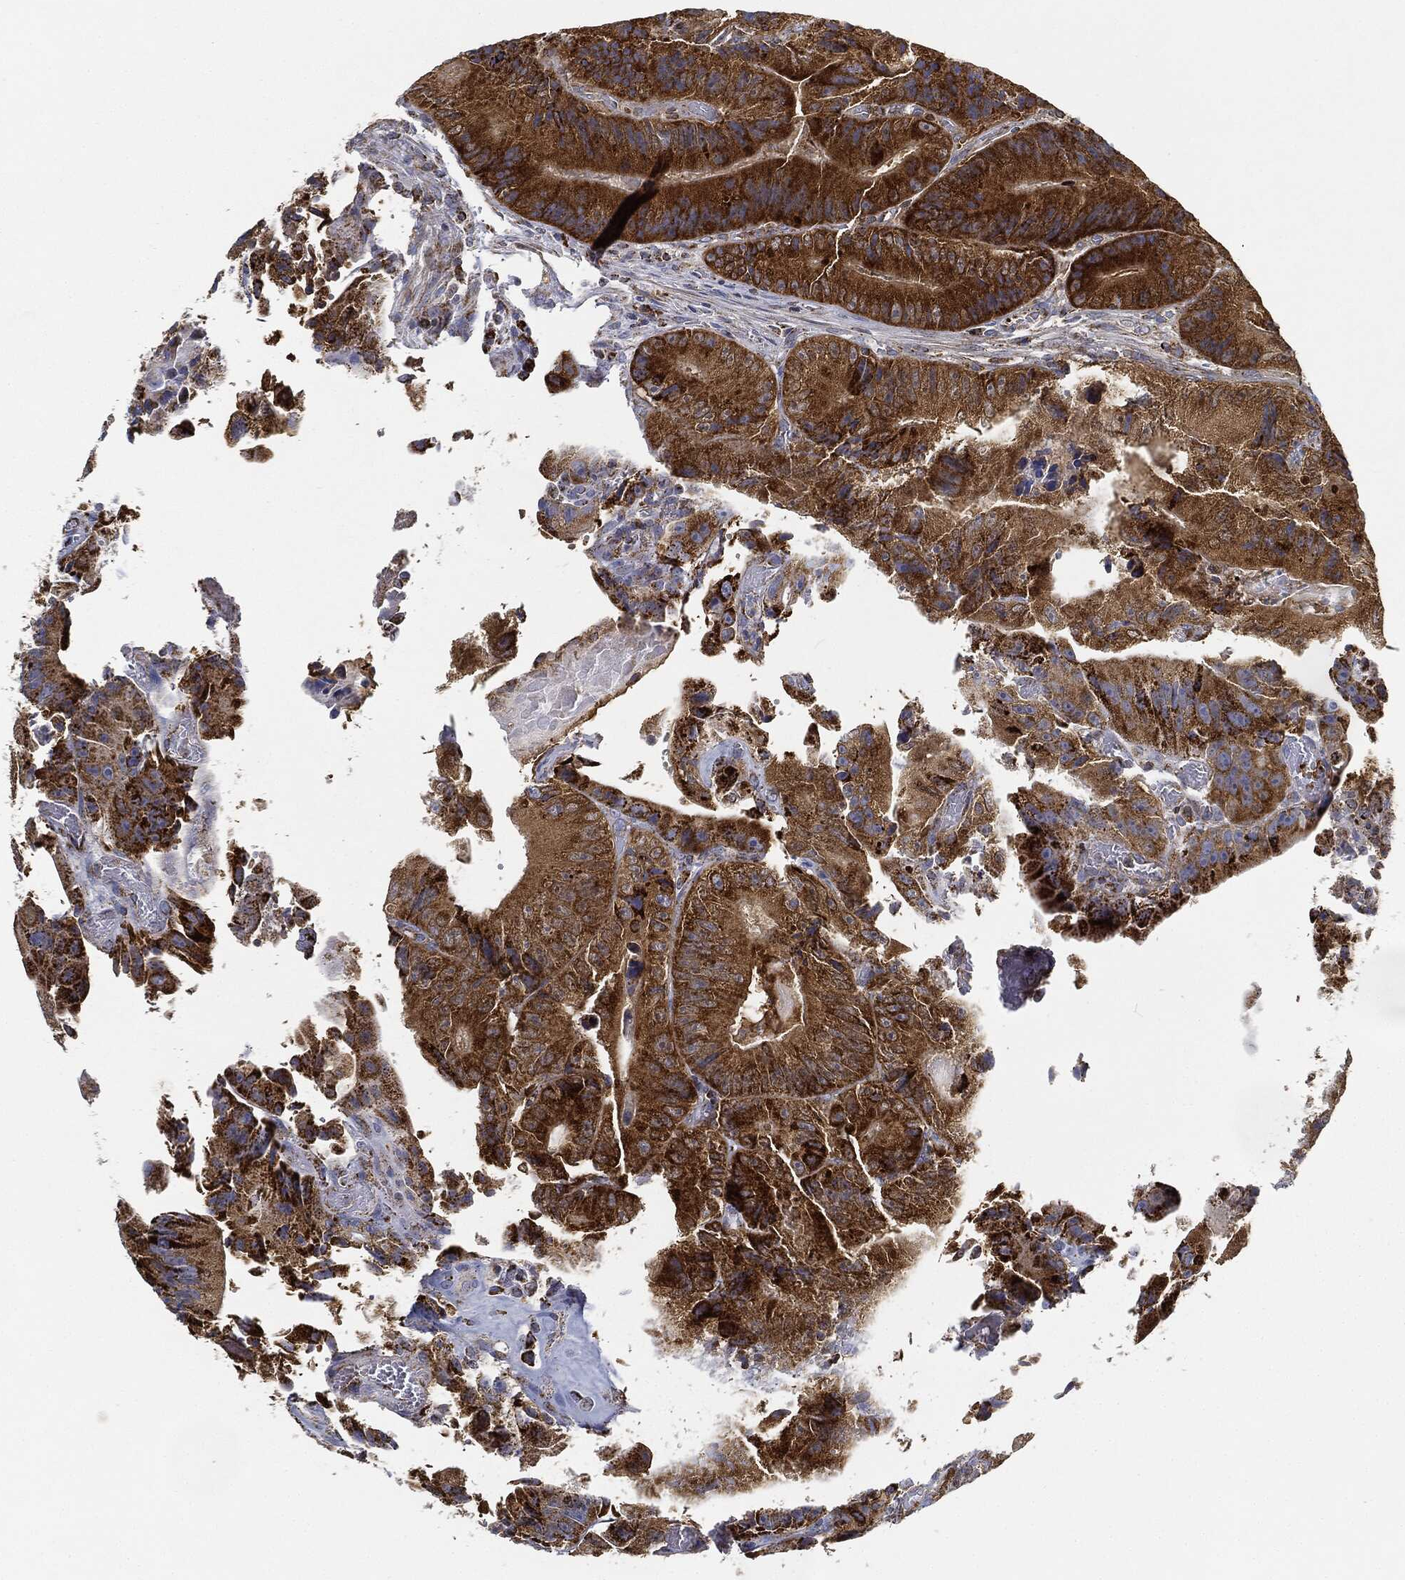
{"staining": {"intensity": "strong", "quantity": ">75%", "location": "cytoplasmic/membranous"}, "tissue": "colorectal cancer", "cell_type": "Tumor cells", "image_type": "cancer", "snomed": [{"axis": "morphology", "description": "Adenocarcinoma, NOS"}, {"axis": "topography", "description": "Colon"}], "caption": "A brown stain shows strong cytoplasmic/membranous staining of a protein in colorectal adenocarcinoma tumor cells.", "gene": "CAPN15", "patient": {"sex": "female", "age": 86}}